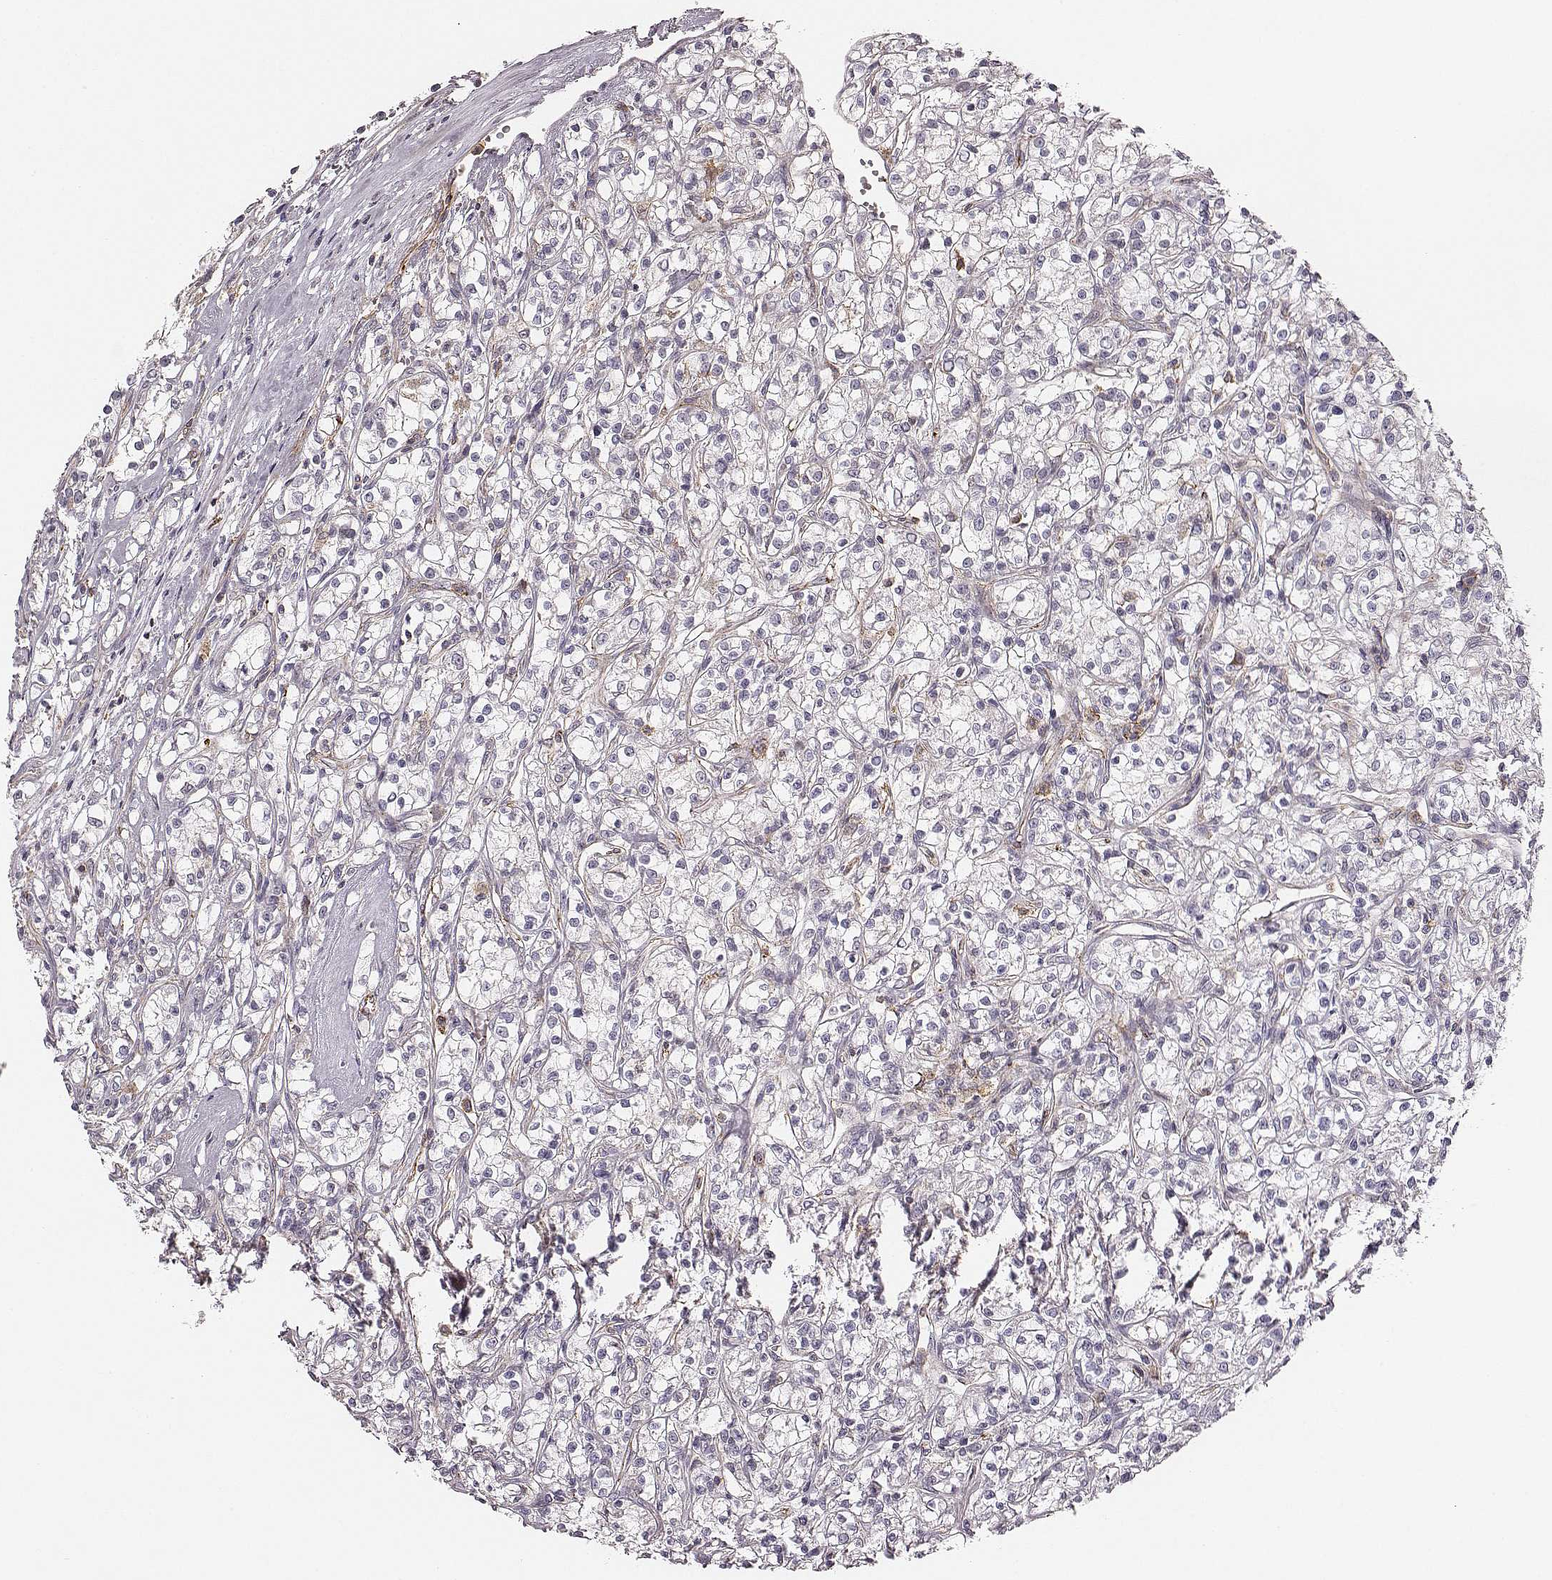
{"staining": {"intensity": "negative", "quantity": "none", "location": "none"}, "tissue": "renal cancer", "cell_type": "Tumor cells", "image_type": "cancer", "snomed": [{"axis": "morphology", "description": "Adenocarcinoma, NOS"}, {"axis": "topography", "description": "Kidney"}], "caption": "Immunohistochemical staining of adenocarcinoma (renal) exhibits no significant expression in tumor cells.", "gene": "ZYX", "patient": {"sex": "female", "age": 59}}